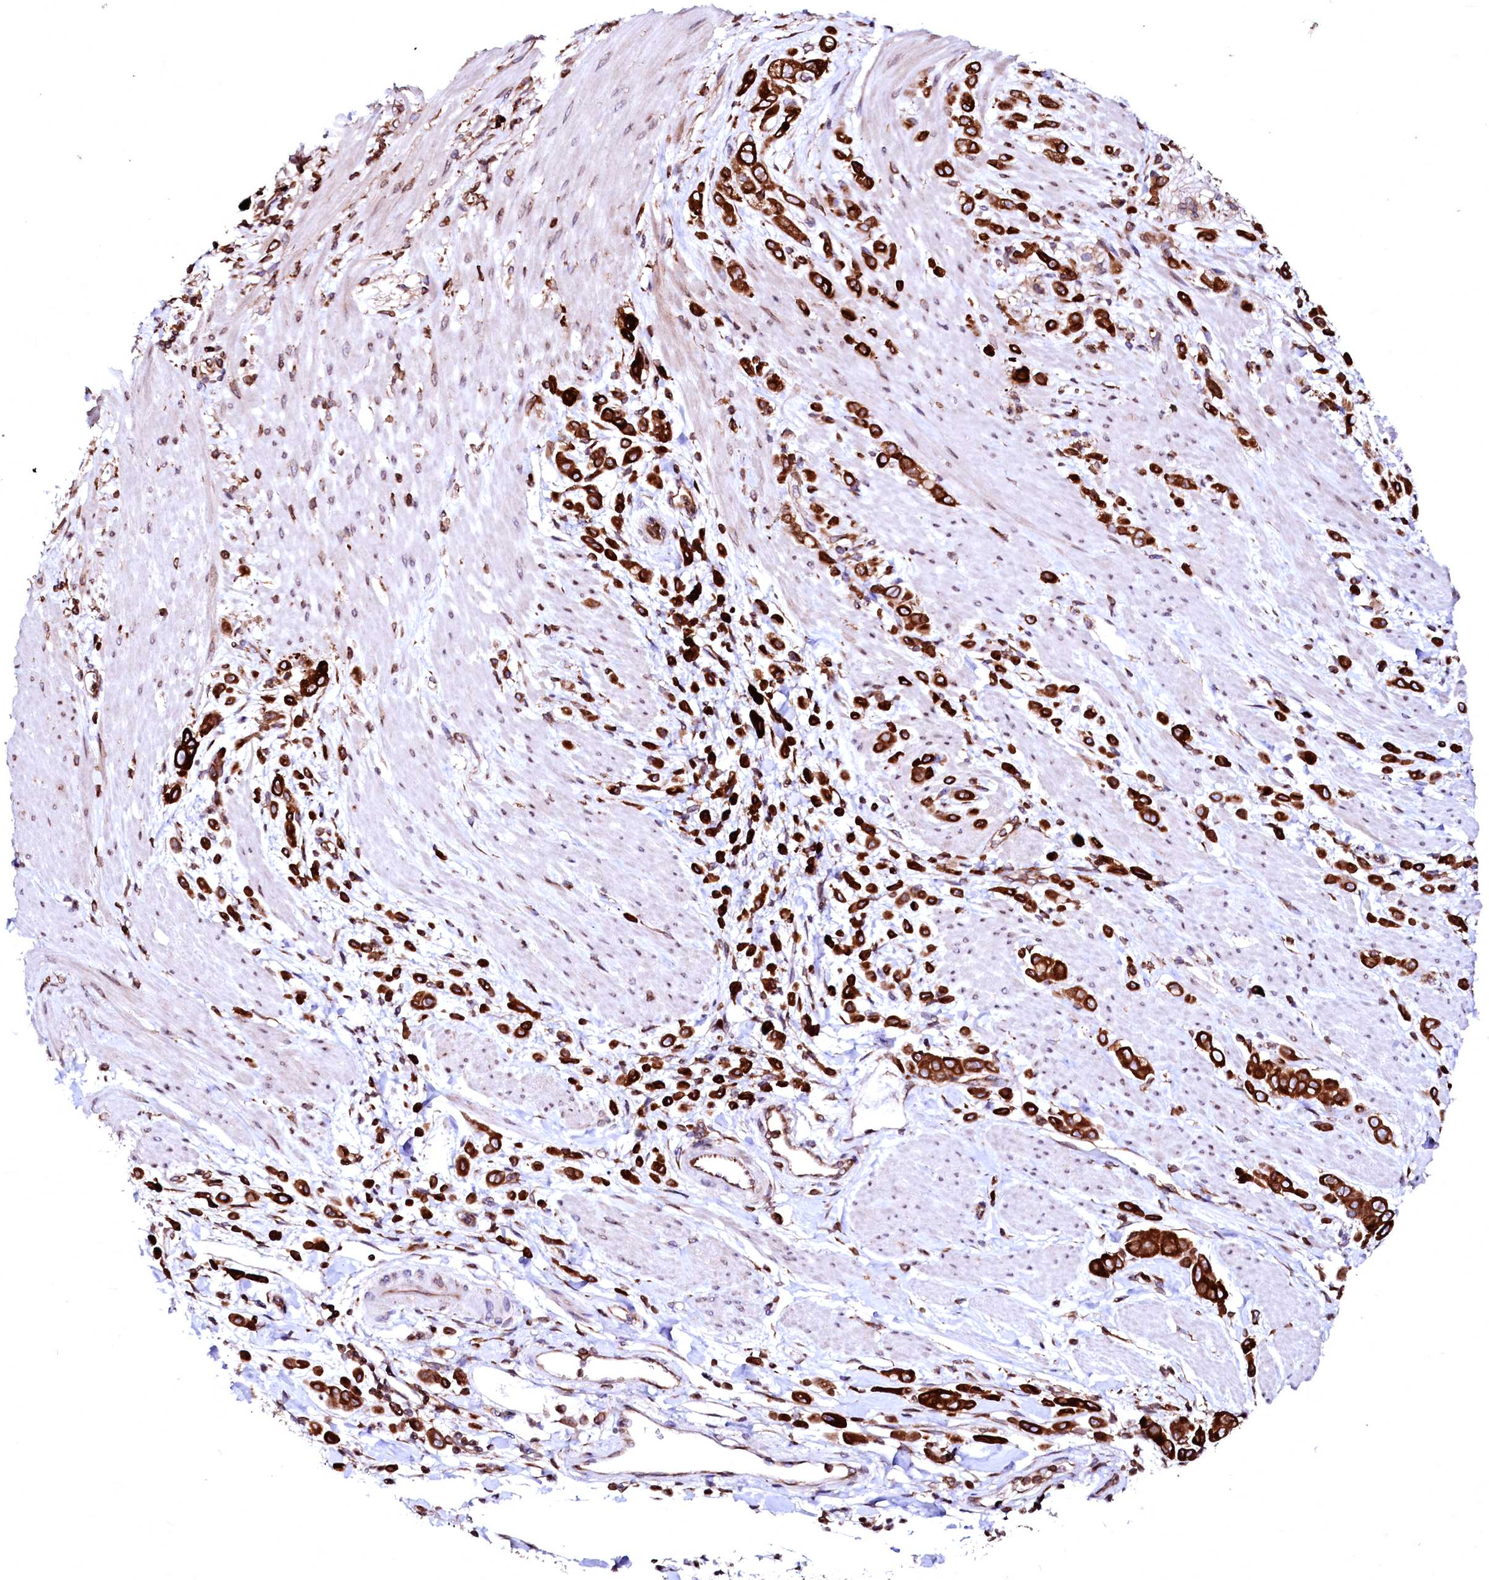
{"staining": {"intensity": "strong", "quantity": ">75%", "location": "cytoplasmic/membranous"}, "tissue": "pancreatic cancer", "cell_type": "Tumor cells", "image_type": "cancer", "snomed": [{"axis": "morphology", "description": "Normal tissue, NOS"}, {"axis": "morphology", "description": "Adenocarcinoma, NOS"}, {"axis": "topography", "description": "Pancreas"}], "caption": "IHC (DAB (3,3'-diaminobenzidine)) staining of adenocarcinoma (pancreatic) exhibits strong cytoplasmic/membranous protein positivity in approximately >75% of tumor cells.", "gene": "DERL1", "patient": {"sex": "female", "age": 64}}